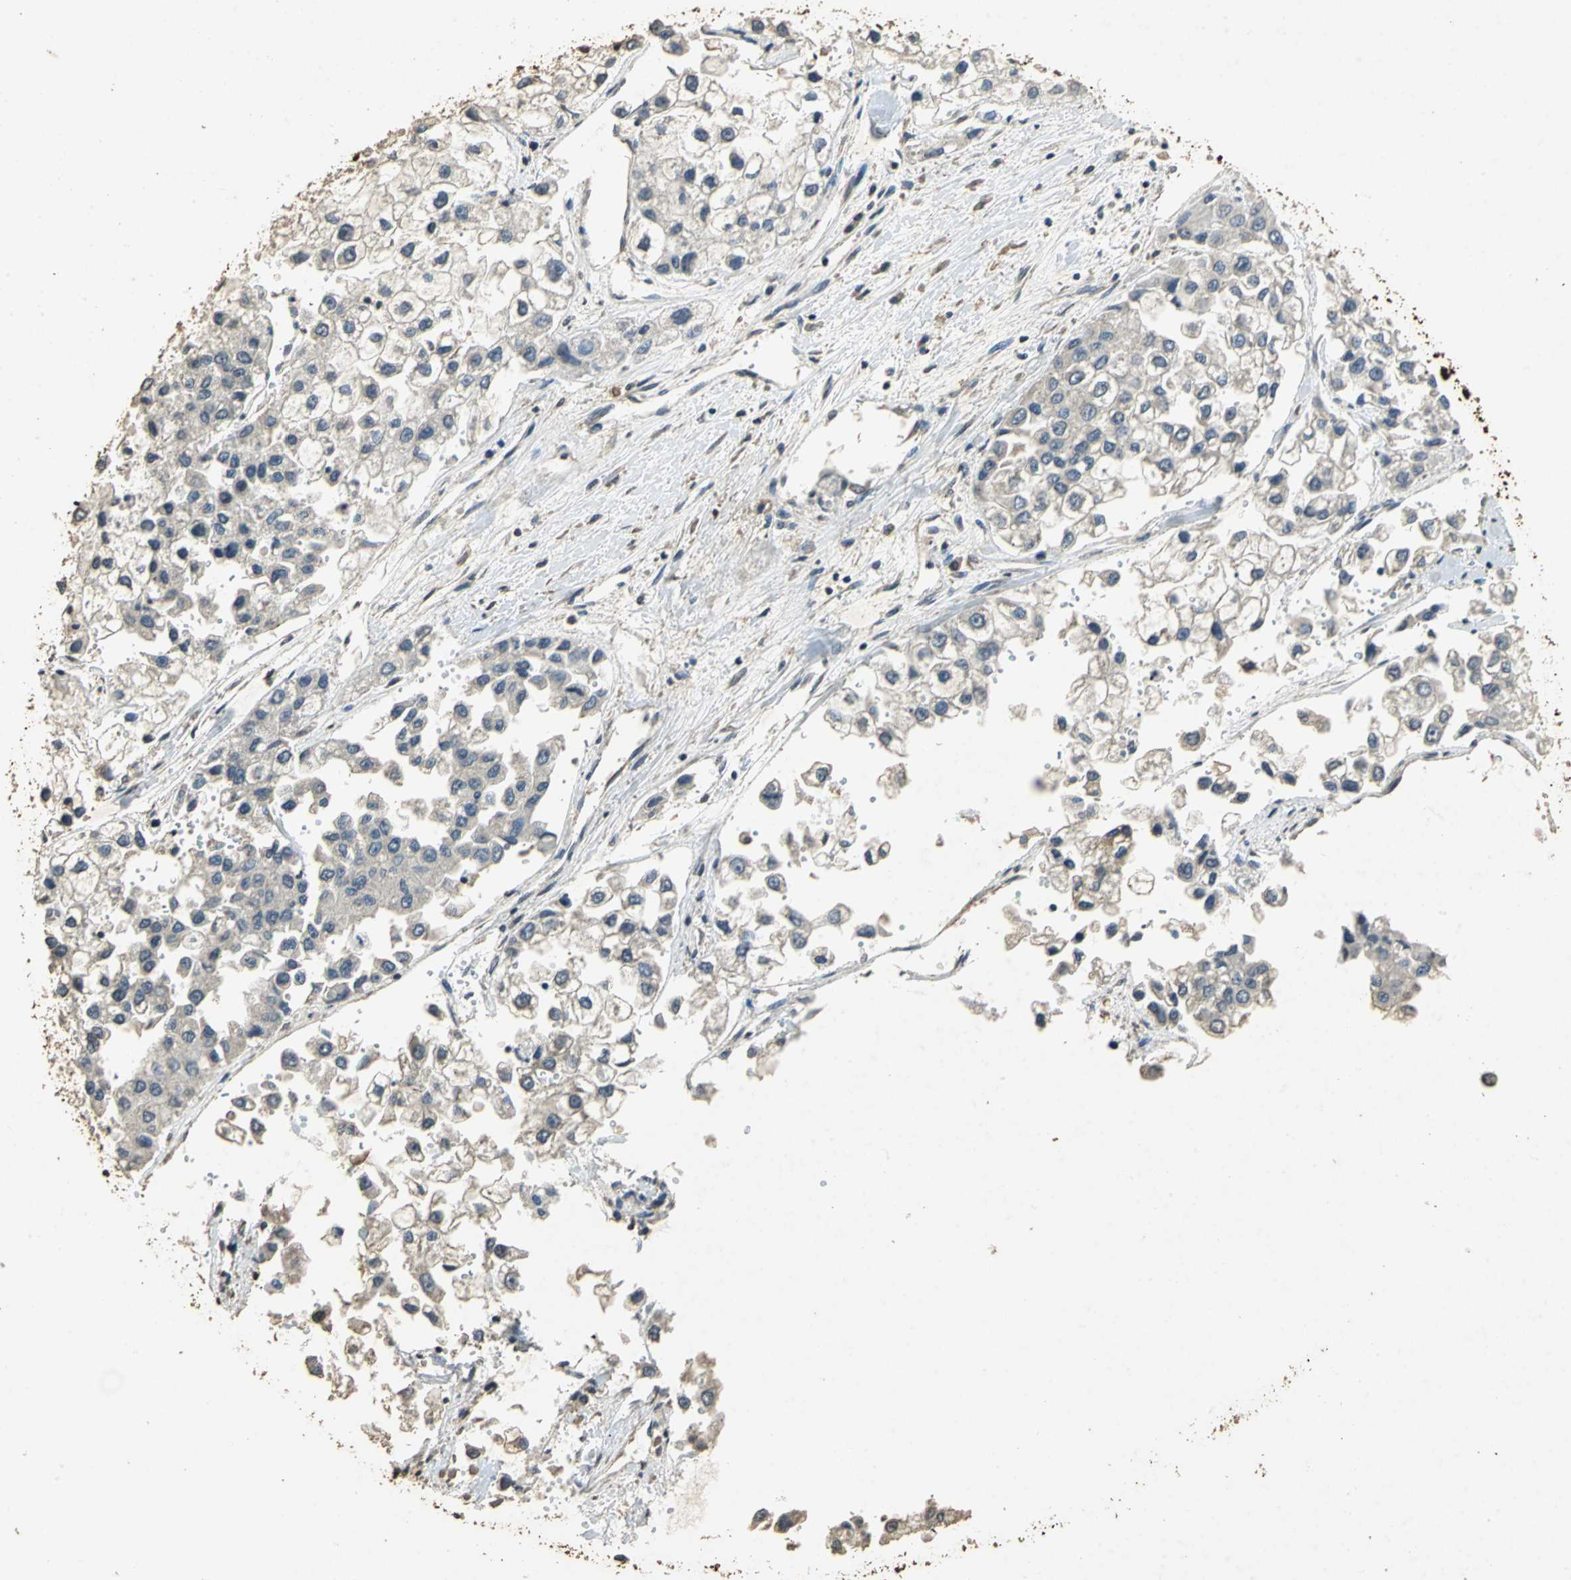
{"staining": {"intensity": "weak", "quantity": "25%-75%", "location": "cytoplasmic/membranous"}, "tissue": "liver cancer", "cell_type": "Tumor cells", "image_type": "cancer", "snomed": [{"axis": "morphology", "description": "Carcinoma, Hepatocellular, NOS"}, {"axis": "topography", "description": "Liver"}], "caption": "Immunohistochemistry (IHC) histopathology image of neoplastic tissue: liver hepatocellular carcinoma stained using immunohistochemistry (IHC) displays low levels of weak protein expression localized specifically in the cytoplasmic/membranous of tumor cells, appearing as a cytoplasmic/membranous brown color.", "gene": "ACSL4", "patient": {"sex": "female", "age": 66}}